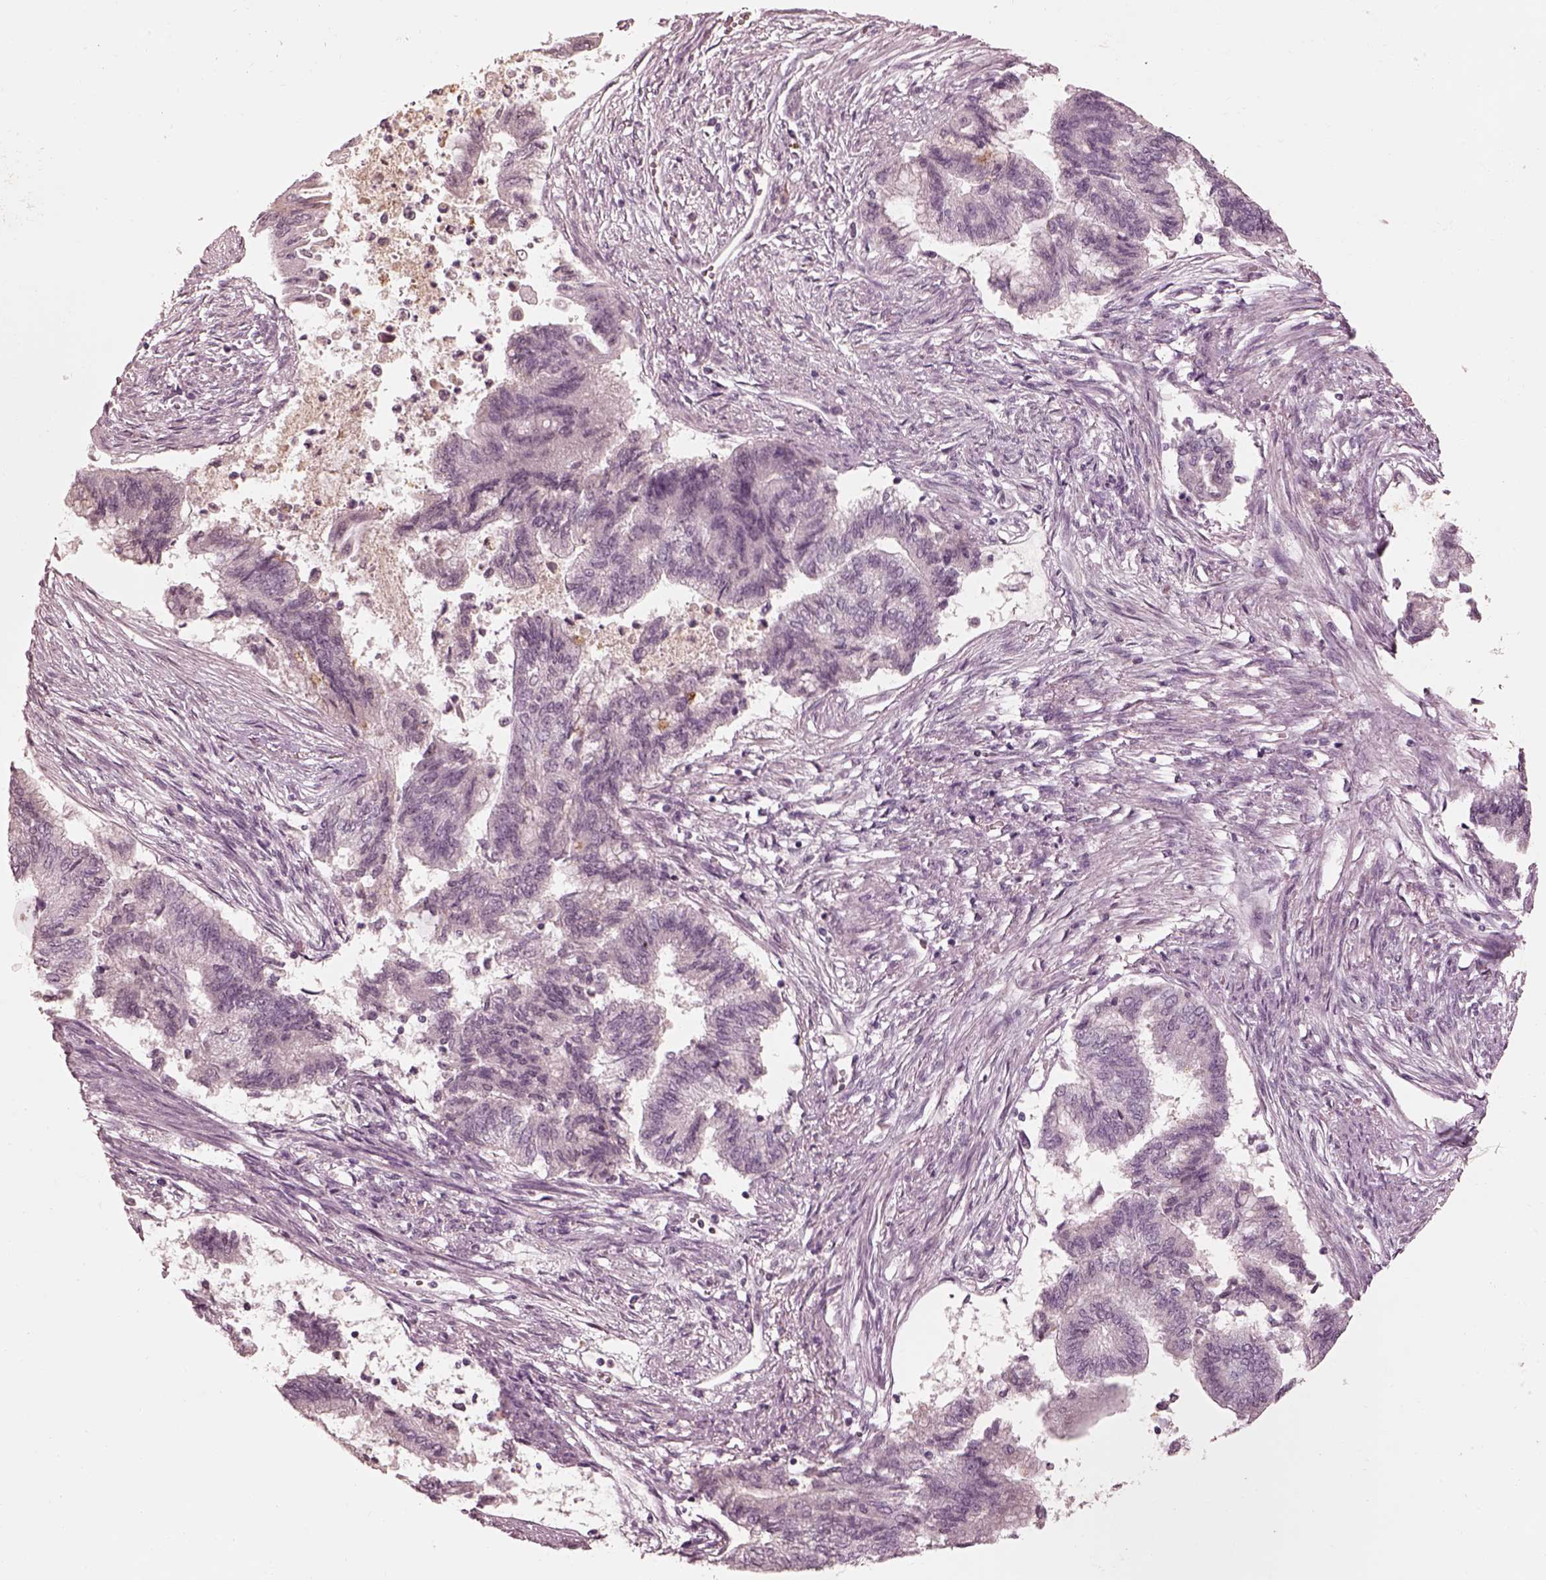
{"staining": {"intensity": "negative", "quantity": "none", "location": "none"}, "tissue": "endometrial cancer", "cell_type": "Tumor cells", "image_type": "cancer", "snomed": [{"axis": "morphology", "description": "Adenocarcinoma, NOS"}, {"axis": "topography", "description": "Endometrium"}], "caption": "Human endometrial cancer (adenocarcinoma) stained for a protein using immunohistochemistry exhibits no expression in tumor cells.", "gene": "KCNA2", "patient": {"sex": "female", "age": 65}}